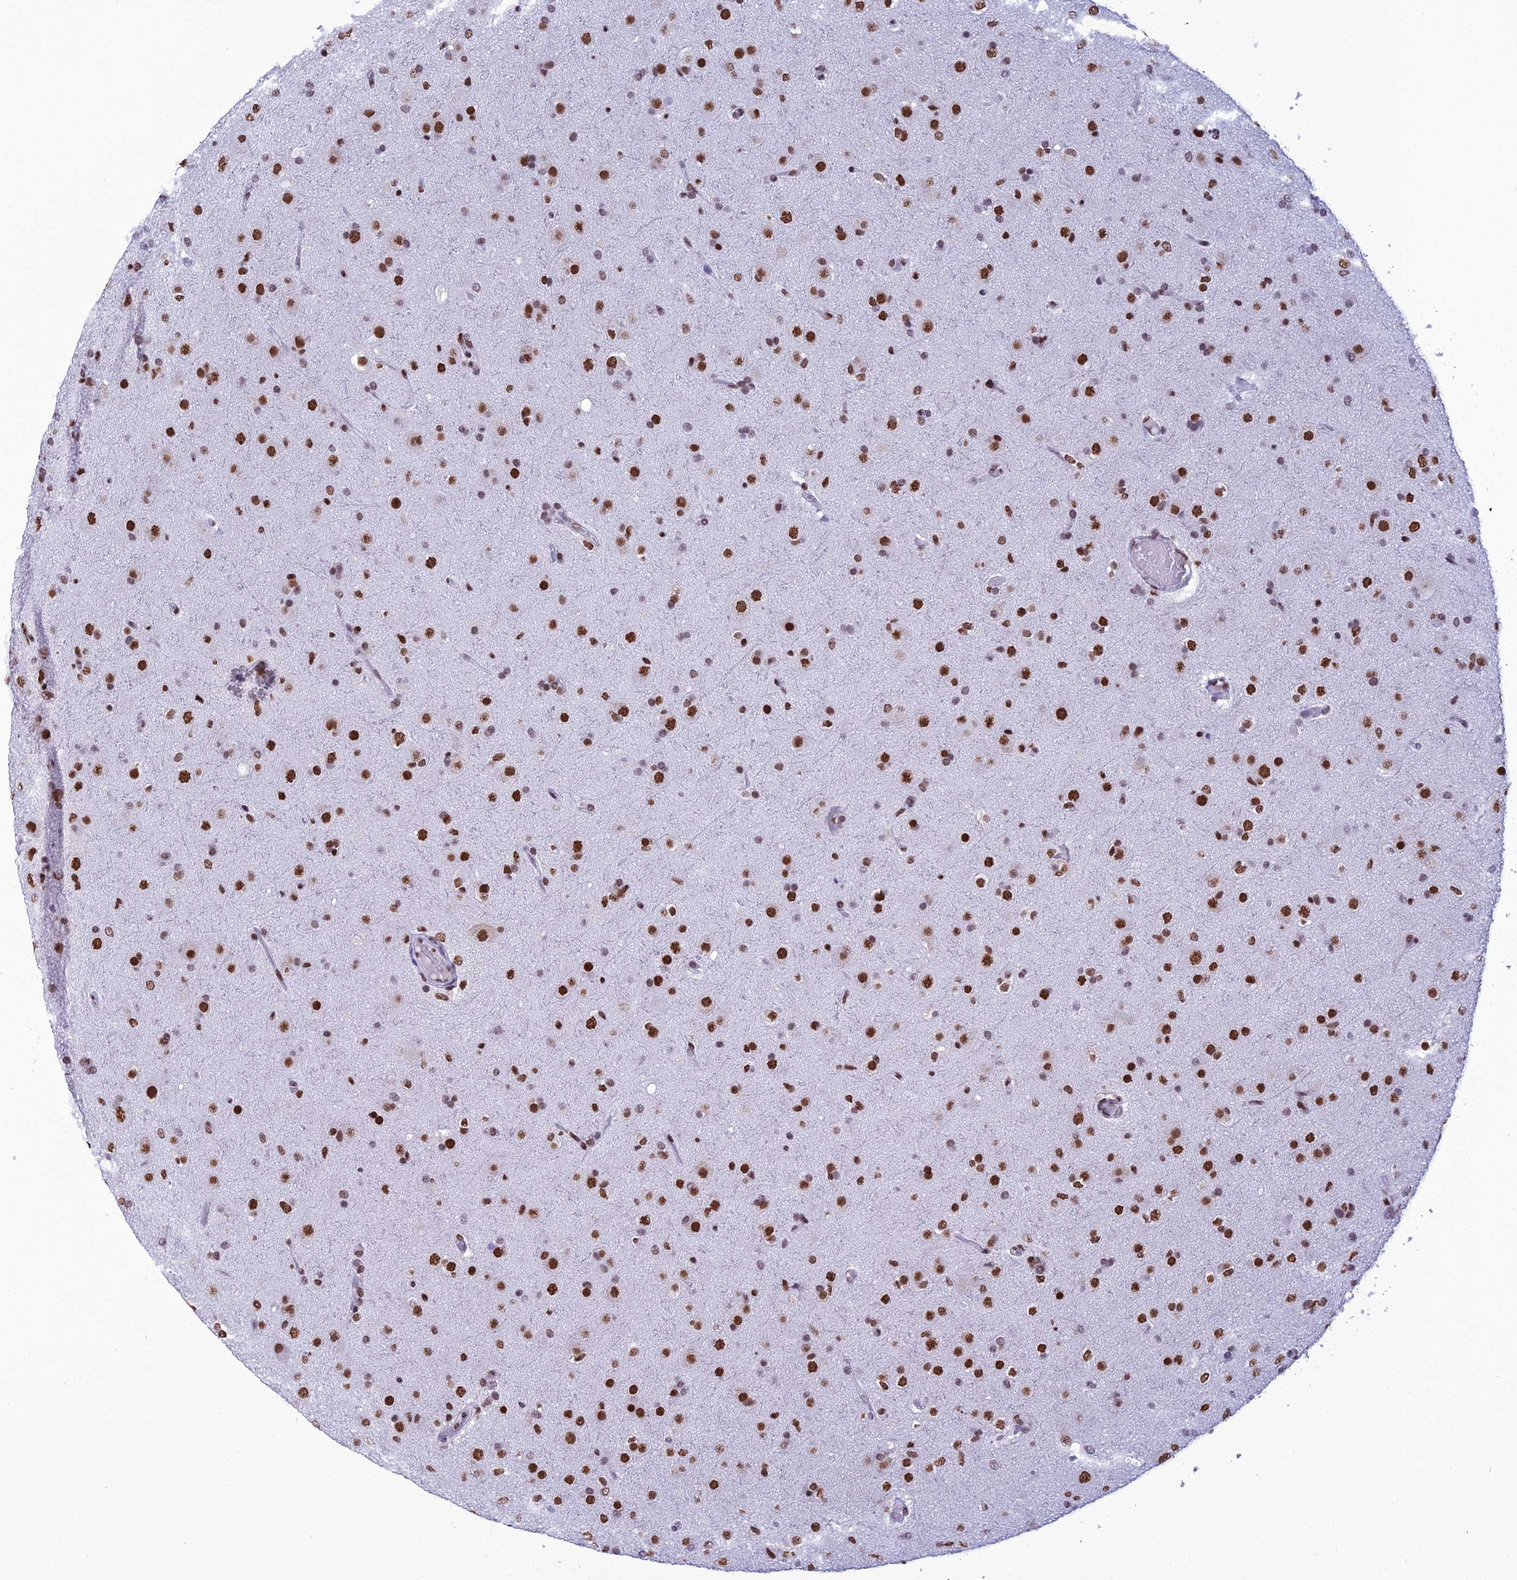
{"staining": {"intensity": "strong", "quantity": ">75%", "location": "nuclear"}, "tissue": "glioma", "cell_type": "Tumor cells", "image_type": "cancer", "snomed": [{"axis": "morphology", "description": "Glioma, malignant, Low grade"}, {"axis": "topography", "description": "Brain"}], "caption": "Glioma was stained to show a protein in brown. There is high levels of strong nuclear staining in approximately >75% of tumor cells. (brown staining indicates protein expression, while blue staining denotes nuclei).", "gene": "PRAMEF12", "patient": {"sex": "male", "age": 65}}